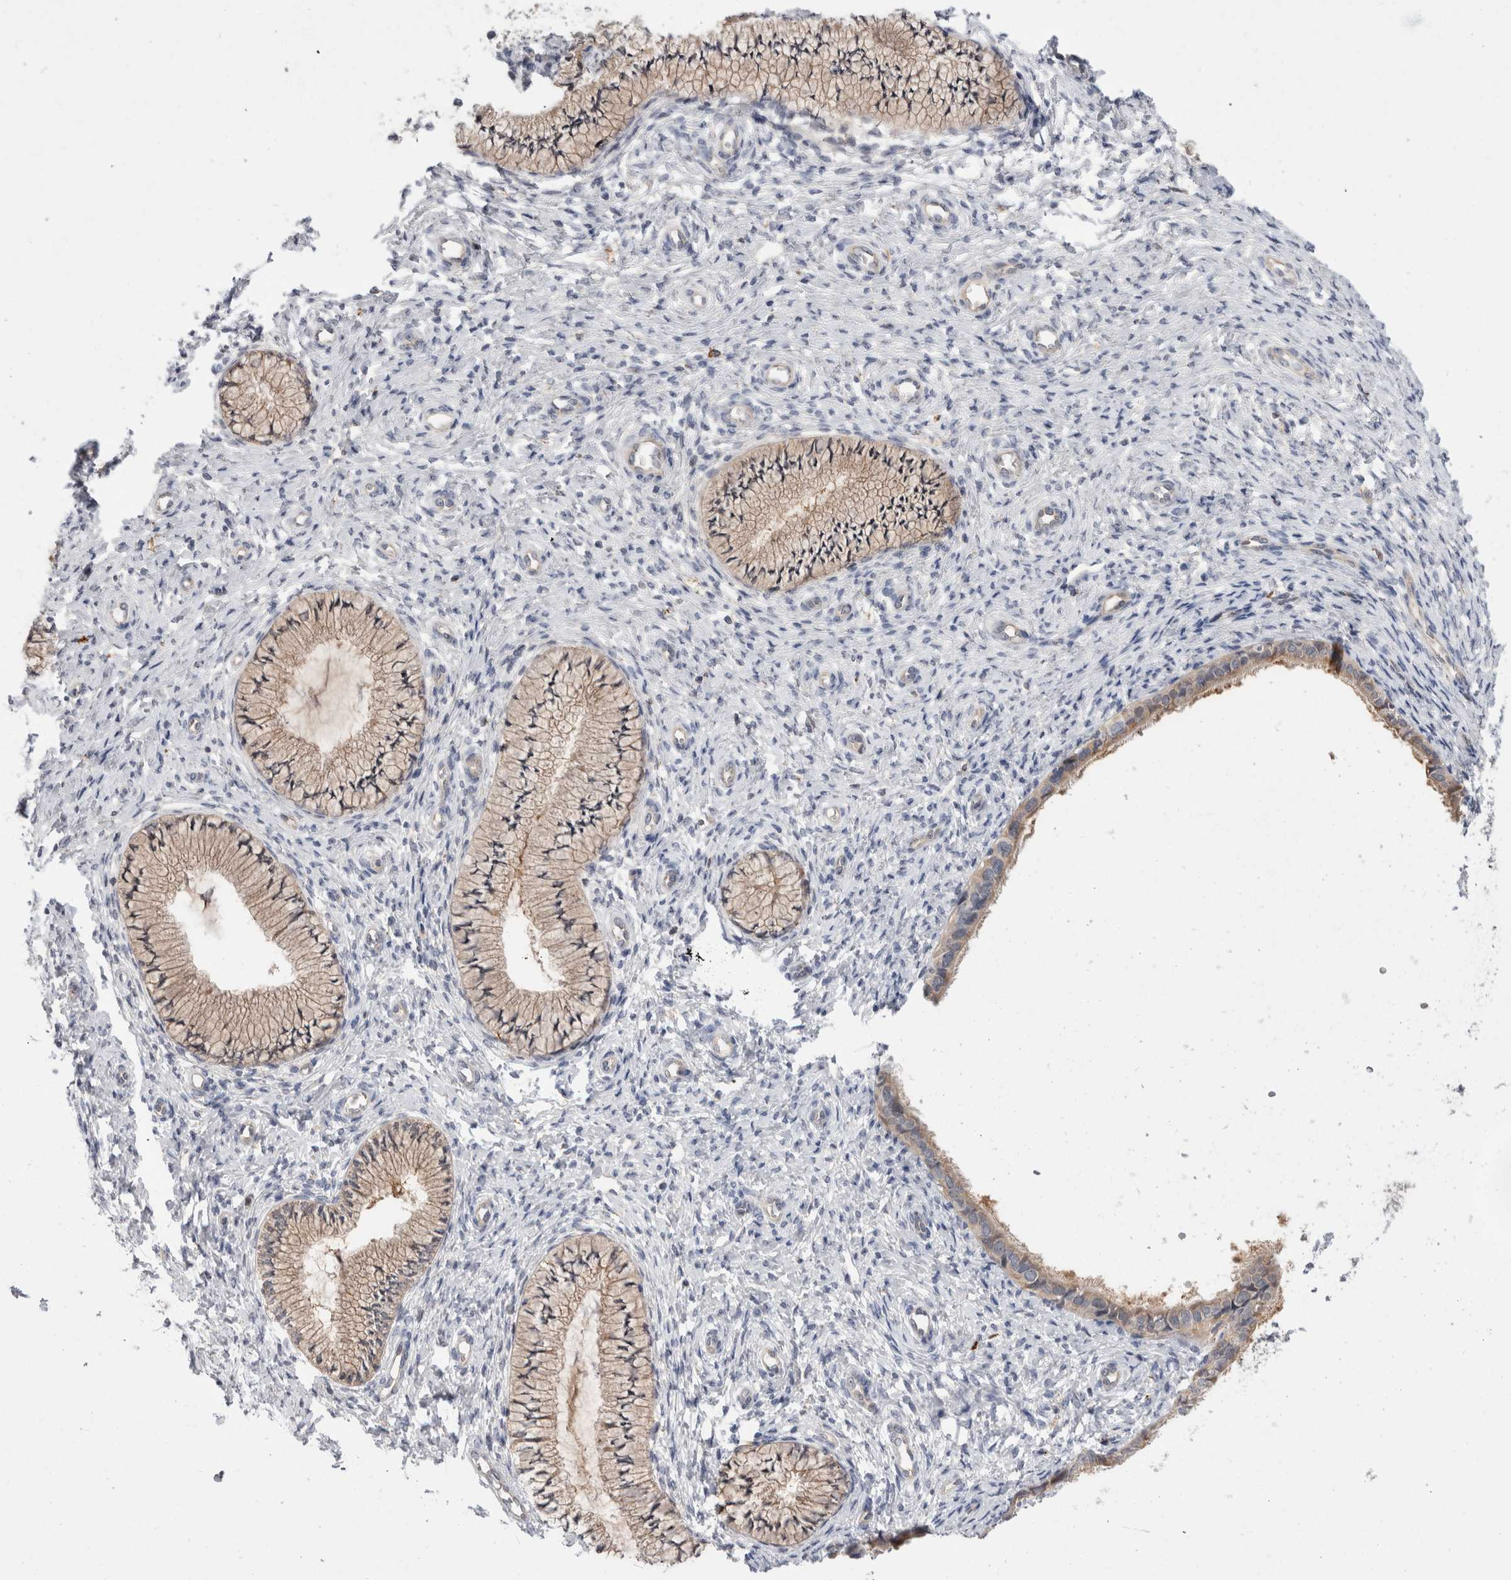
{"staining": {"intensity": "weak", "quantity": ">75%", "location": "cytoplasmic/membranous"}, "tissue": "cervix", "cell_type": "Glandular cells", "image_type": "normal", "snomed": [{"axis": "morphology", "description": "Normal tissue, NOS"}, {"axis": "topography", "description": "Cervix"}], "caption": "A high-resolution micrograph shows IHC staining of benign cervix, which exhibits weak cytoplasmic/membranous expression in approximately >75% of glandular cells. The protein of interest is stained brown, and the nuclei are stained in blue (DAB IHC with brightfield microscopy, high magnification).", "gene": "MRPL37", "patient": {"sex": "female", "age": 36}}